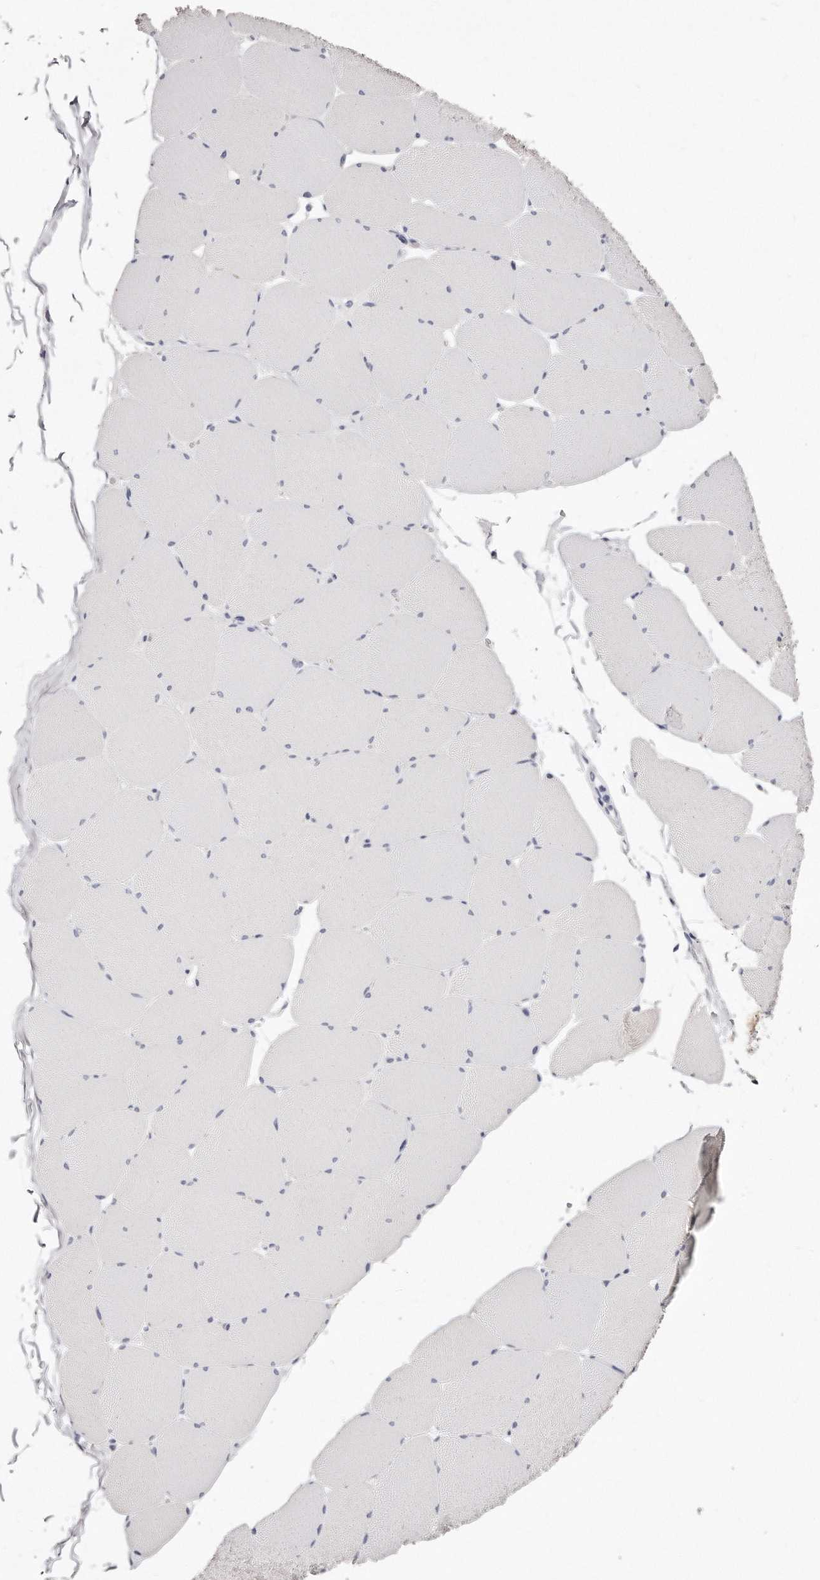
{"staining": {"intensity": "negative", "quantity": "none", "location": "none"}, "tissue": "skeletal muscle", "cell_type": "Myocytes", "image_type": "normal", "snomed": [{"axis": "morphology", "description": "Normal tissue, NOS"}, {"axis": "topography", "description": "Skeletal muscle"}, {"axis": "topography", "description": "Head-Neck"}], "caption": "High magnification brightfield microscopy of unremarkable skeletal muscle stained with DAB (3,3'-diaminobenzidine) (brown) and counterstained with hematoxylin (blue): myocytes show no significant staining.", "gene": "GDA", "patient": {"sex": "male", "age": 66}}